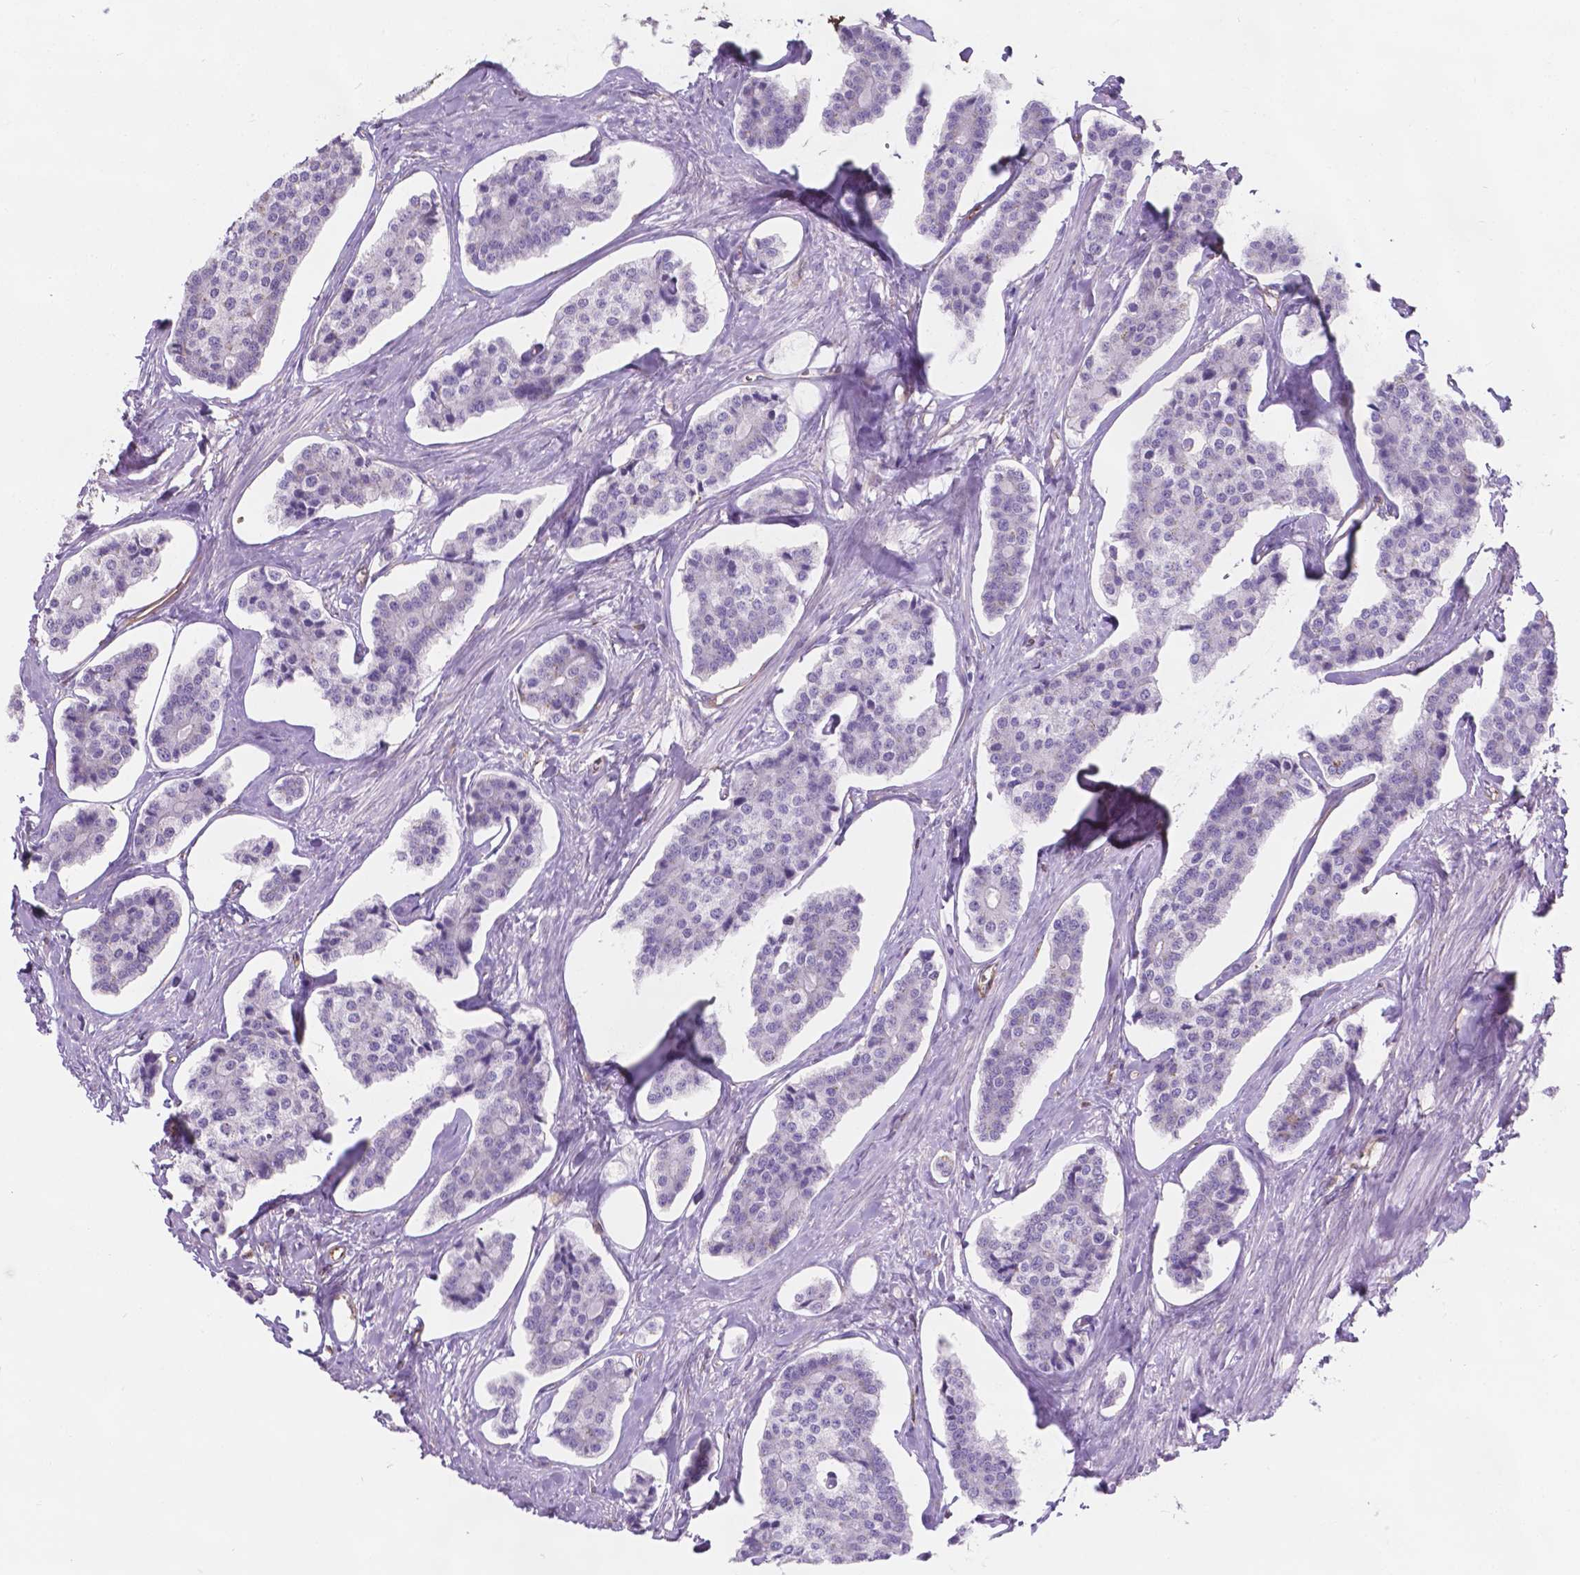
{"staining": {"intensity": "negative", "quantity": "none", "location": "none"}, "tissue": "carcinoid", "cell_type": "Tumor cells", "image_type": "cancer", "snomed": [{"axis": "morphology", "description": "Carcinoid, malignant, NOS"}, {"axis": "topography", "description": "Small intestine"}], "caption": "This is a photomicrograph of immunohistochemistry staining of carcinoid, which shows no expression in tumor cells.", "gene": "AMOT", "patient": {"sex": "female", "age": 65}}